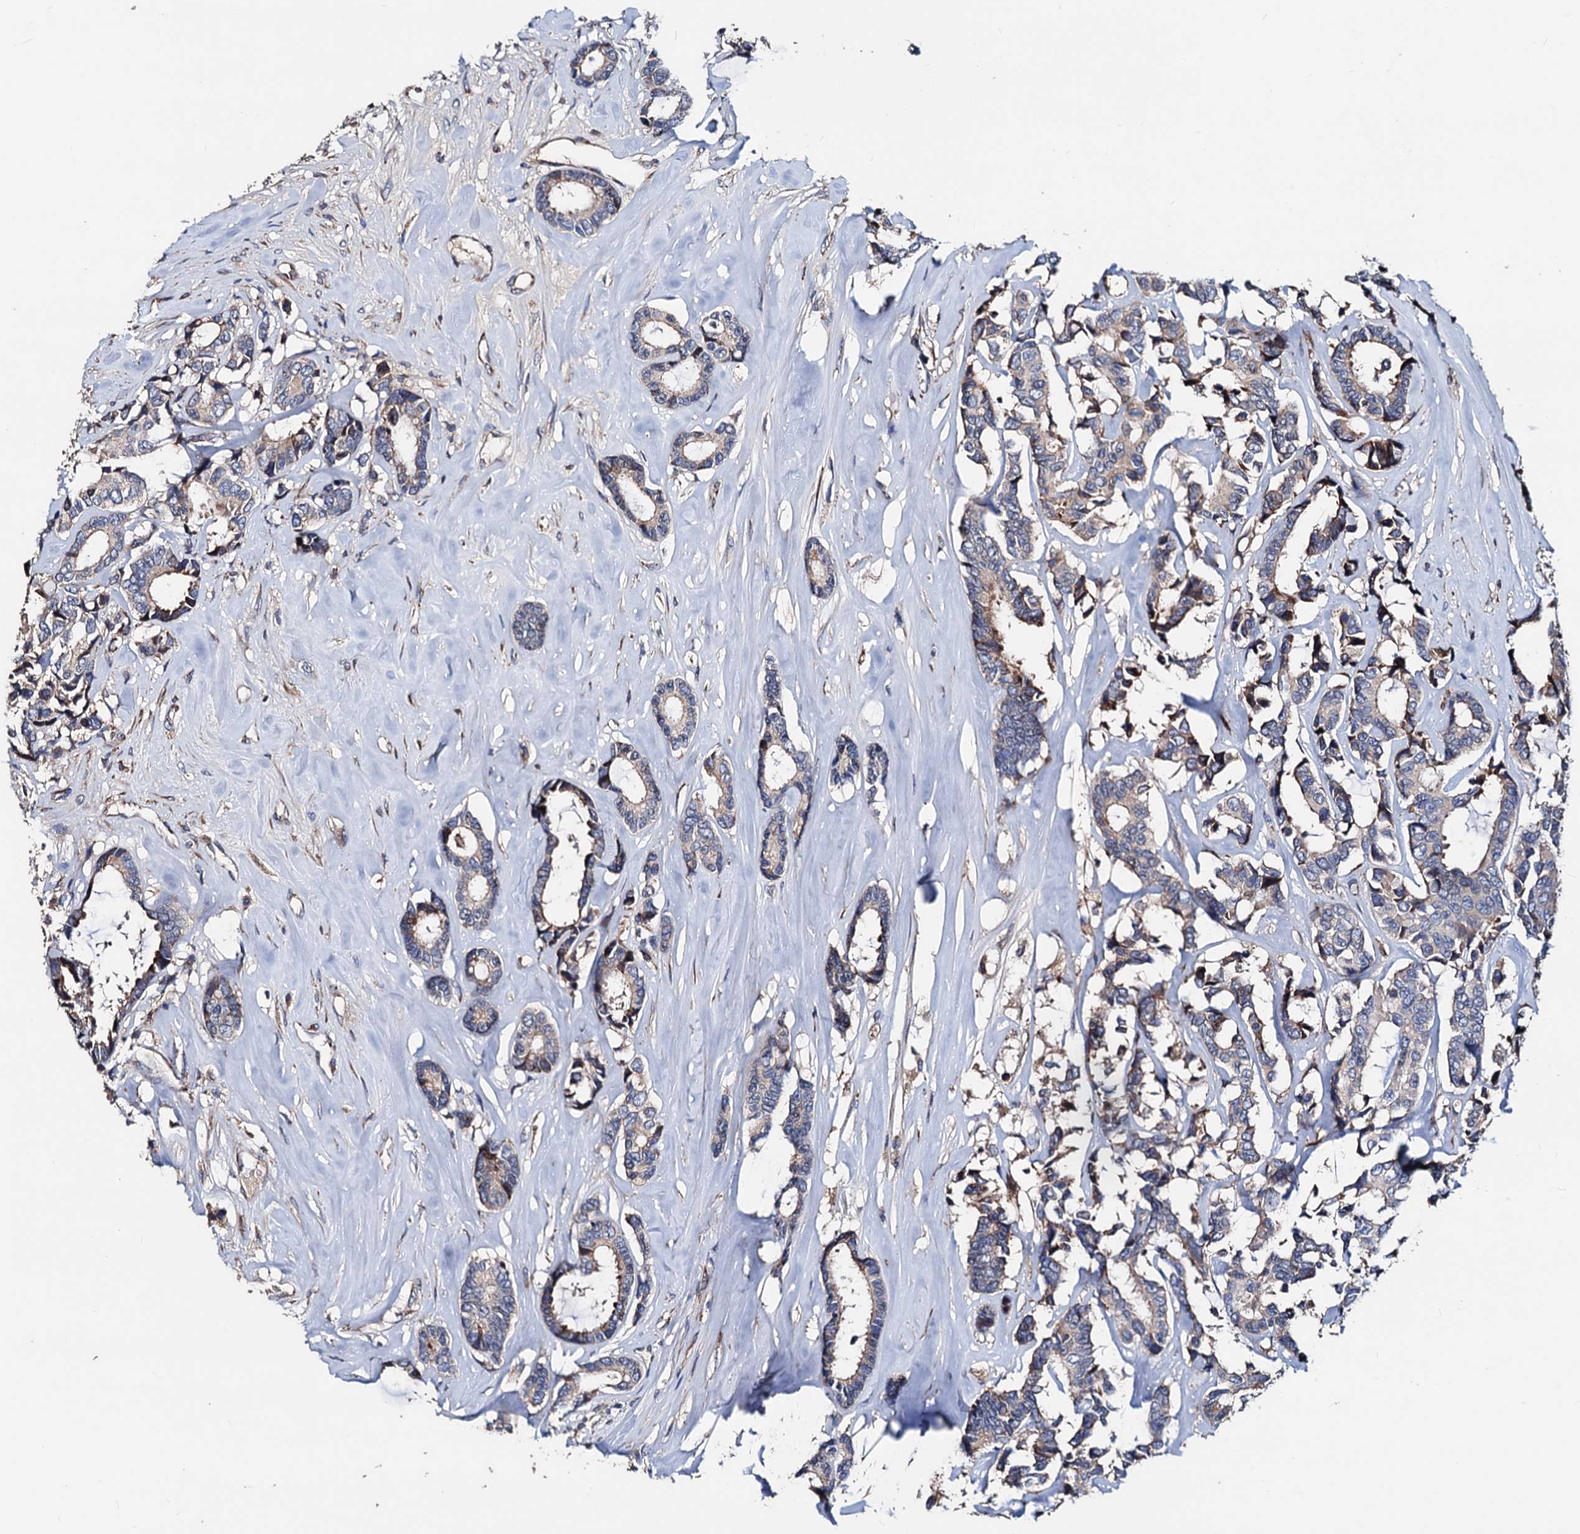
{"staining": {"intensity": "weak", "quantity": "<25%", "location": "cytoplasmic/membranous"}, "tissue": "breast cancer", "cell_type": "Tumor cells", "image_type": "cancer", "snomed": [{"axis": "morphology", "description": "Duct carcinoma"}, {"axis": "topography", "description": "Breast"}], "caption": "This is a image of immunohistochemistry (IHC) staining of infiltrating ductal carcinoma (breast), which shows no positivity in tumor cells.", "gene": "AKAP11", "patient": {"sex": "female", "age": 87}}